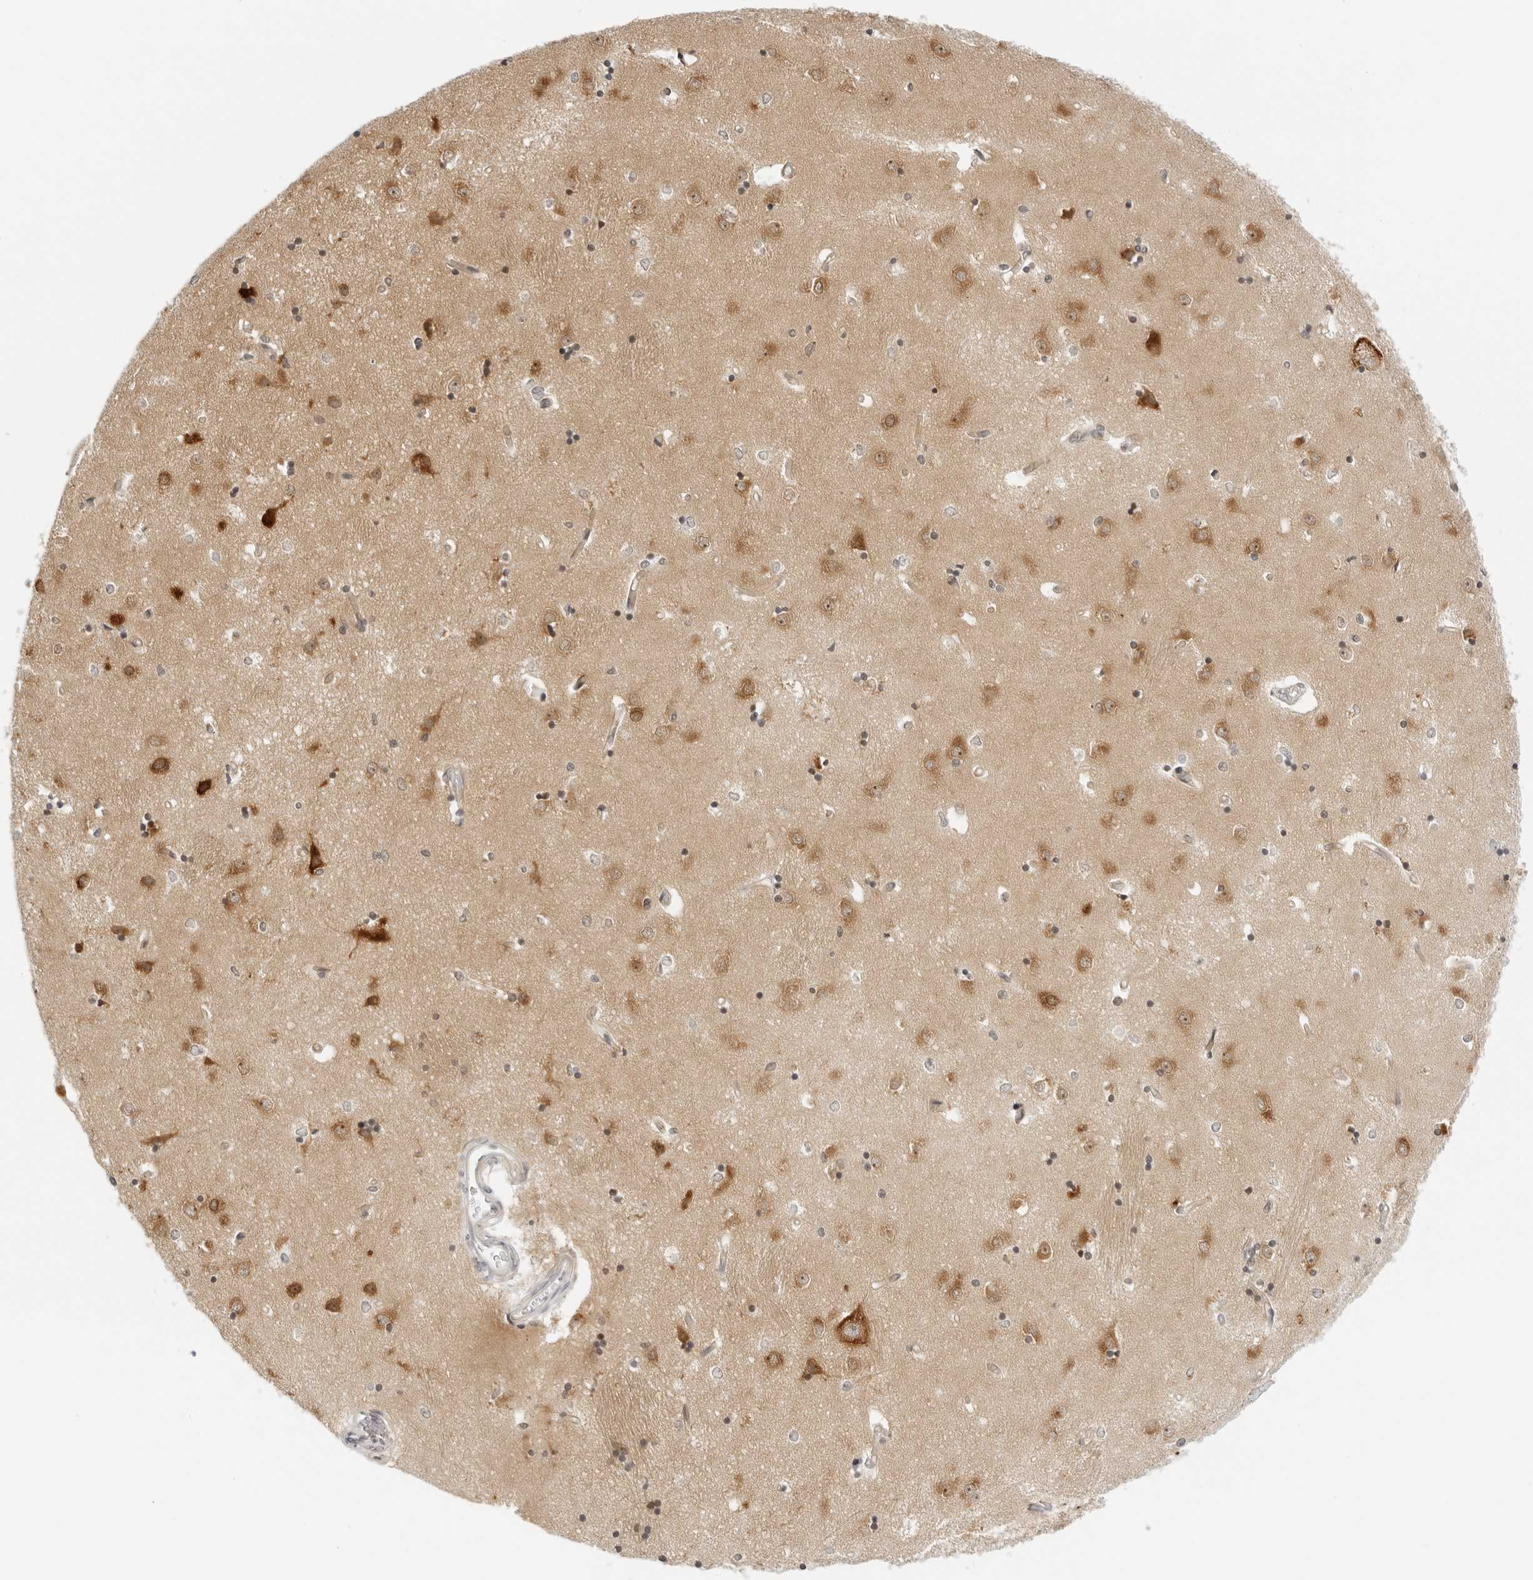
{"staining": {"intensity": "weak", "quantity": "25%-75%", "location": "cytoplasmic/membranous"}, "tissue": "caudate", "cell_type": "Glial cells", "image_type": "normal", "snomed": [{"axis": "morphology", "description": "Normal tissue, NOS"}, {"axis": "topography", "description": "Lateral ventricle wall"}], "caption": "DAB (3,3'-diaminobenzidine) immunohistochemical staining of unremarkable caudate displays weak cytoplasmic/membranous protein positivity in about 25%-75% of glial cells. (DAB = brown stain, brightfield microscopy at high magnification).", "gene": "OSCP1", "patient": {"sex": "male", "age": 45}}